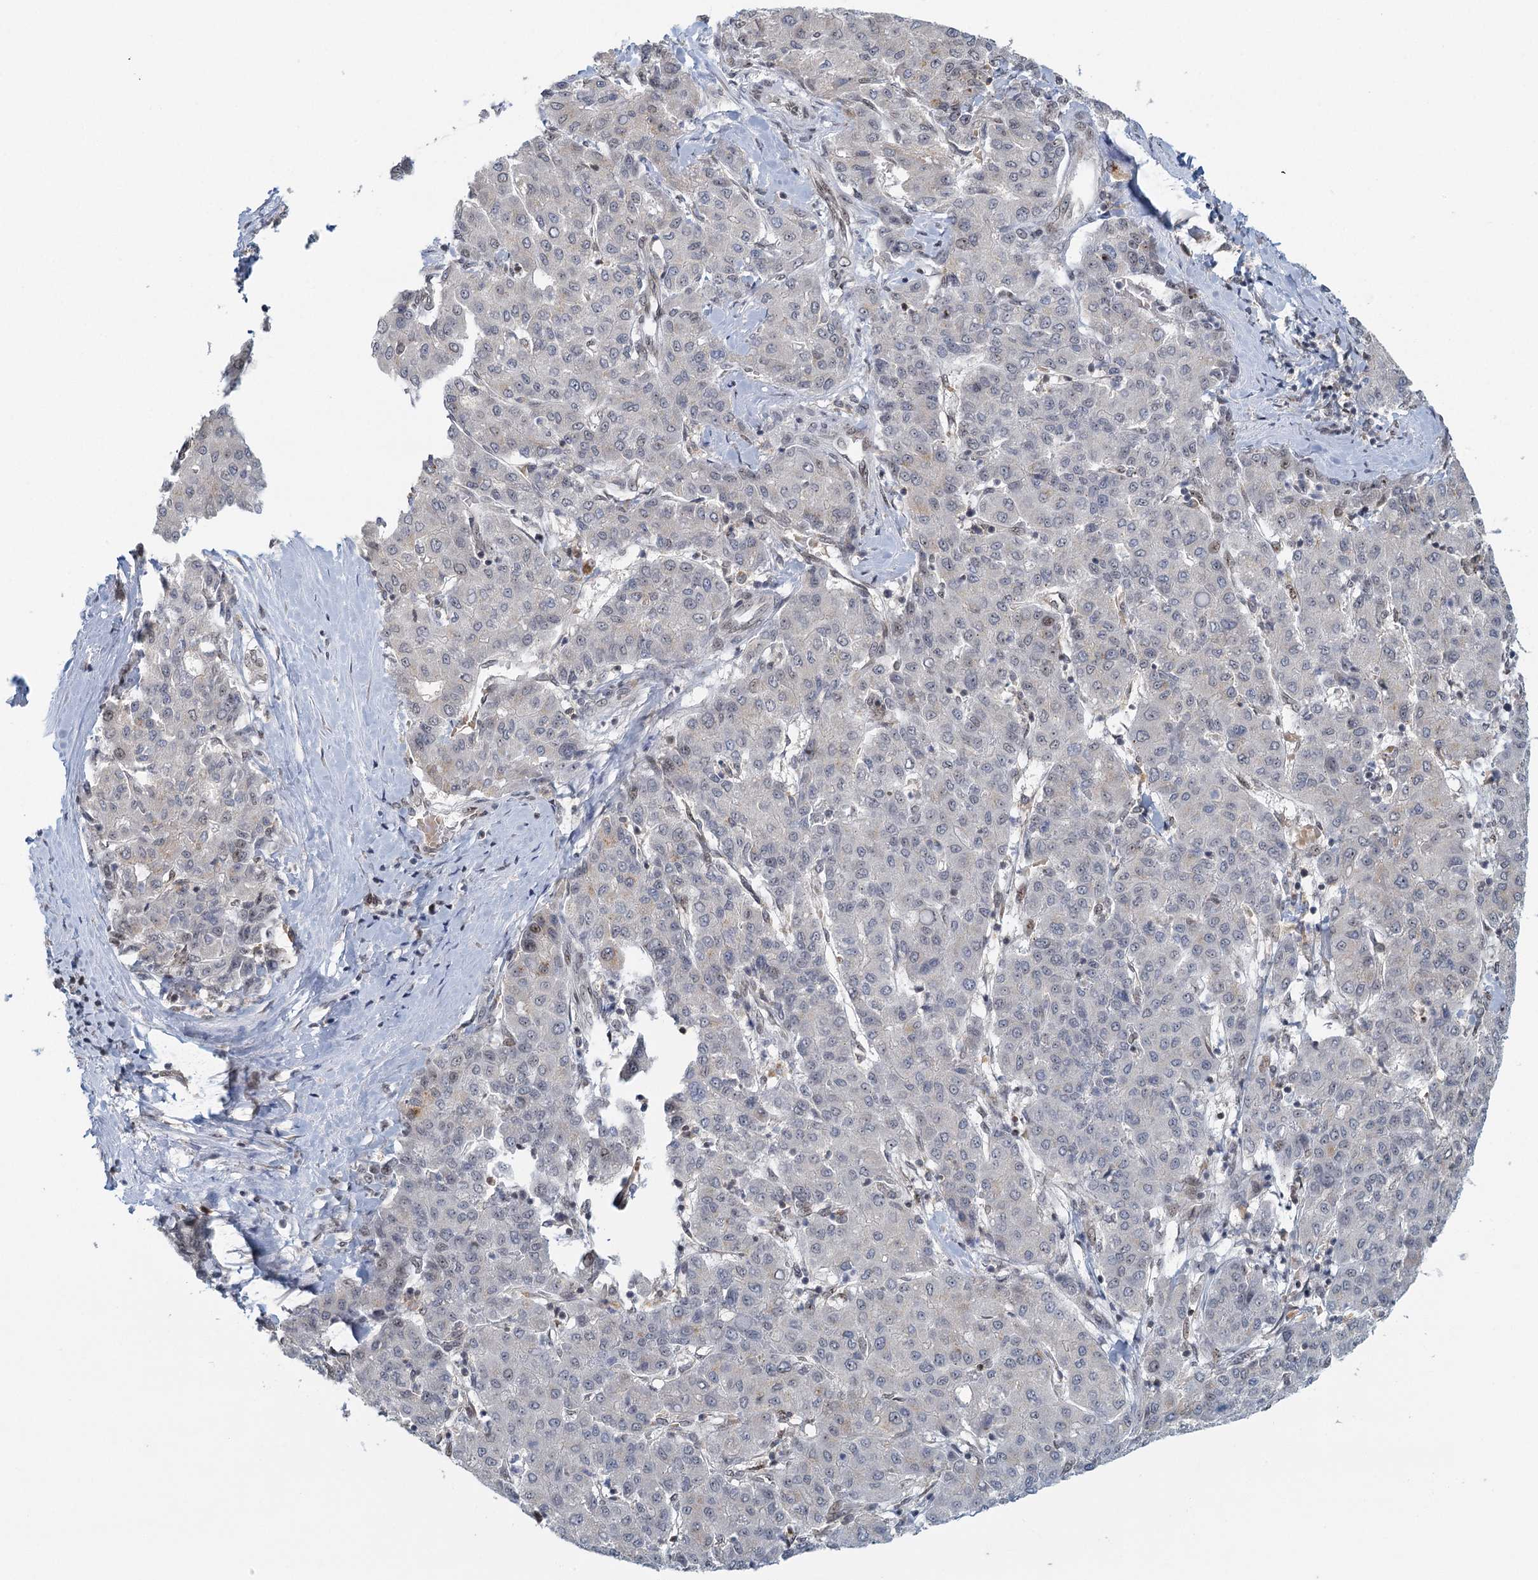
{"staining": {"intensity": "negative", "quantity": "none", "location": "none"}, "tissue": "liver cancer", "cell_type": "Tumor cells", "image_type": "cancer", "snomed": [{"axis": "morphology", "description": "Carcinoma, Hepatocellular, NOS"}, {"axis": "topography", "description": "Liver"}], "caption": "An IHC histopathology image of liver cancer (hepatocellular carcinoma) is shown. There is no staining in tumor cells of liver cancer (hepatocellular carcinoma).", "gene": "TREX1", "patient": {"sex": "male", "age": 65}}